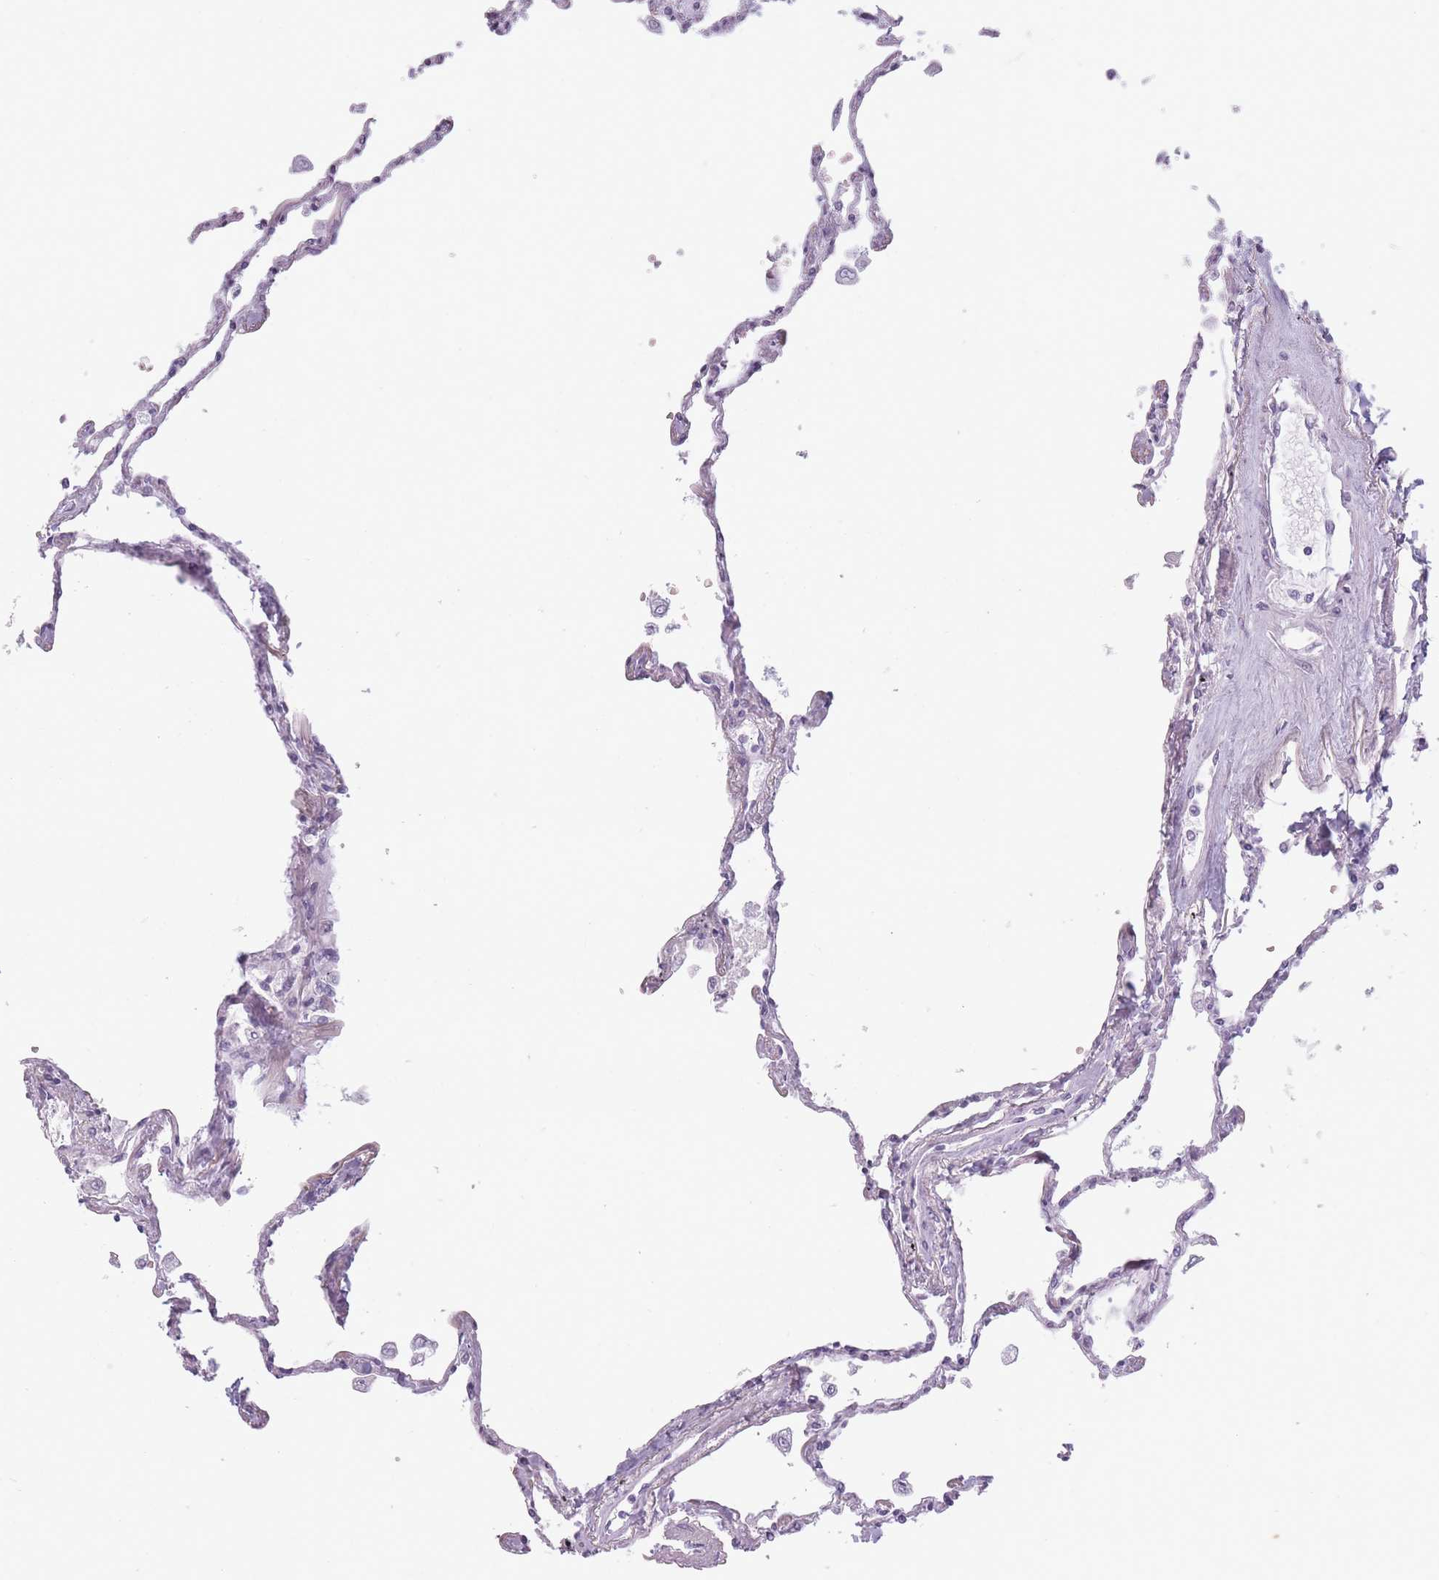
{"staining": {"intensity": "negative", "quantity": "none", "location": "none"}, "tissue": "lung", "cell_type": "Alveolar cells", "image_type": "normal", "snomed": [{"axis": "morphology", "description": "Normal tissue, NOS"}, {"axis": "topography", "description": "Lung"}], "caption": "This is an immunohistochemistry (IHC) histopathology image of unremarkable lung. There is no staining in alveolar cells.", "gene": "GGT1", "patient": {"sex": "female", "age": 67}}